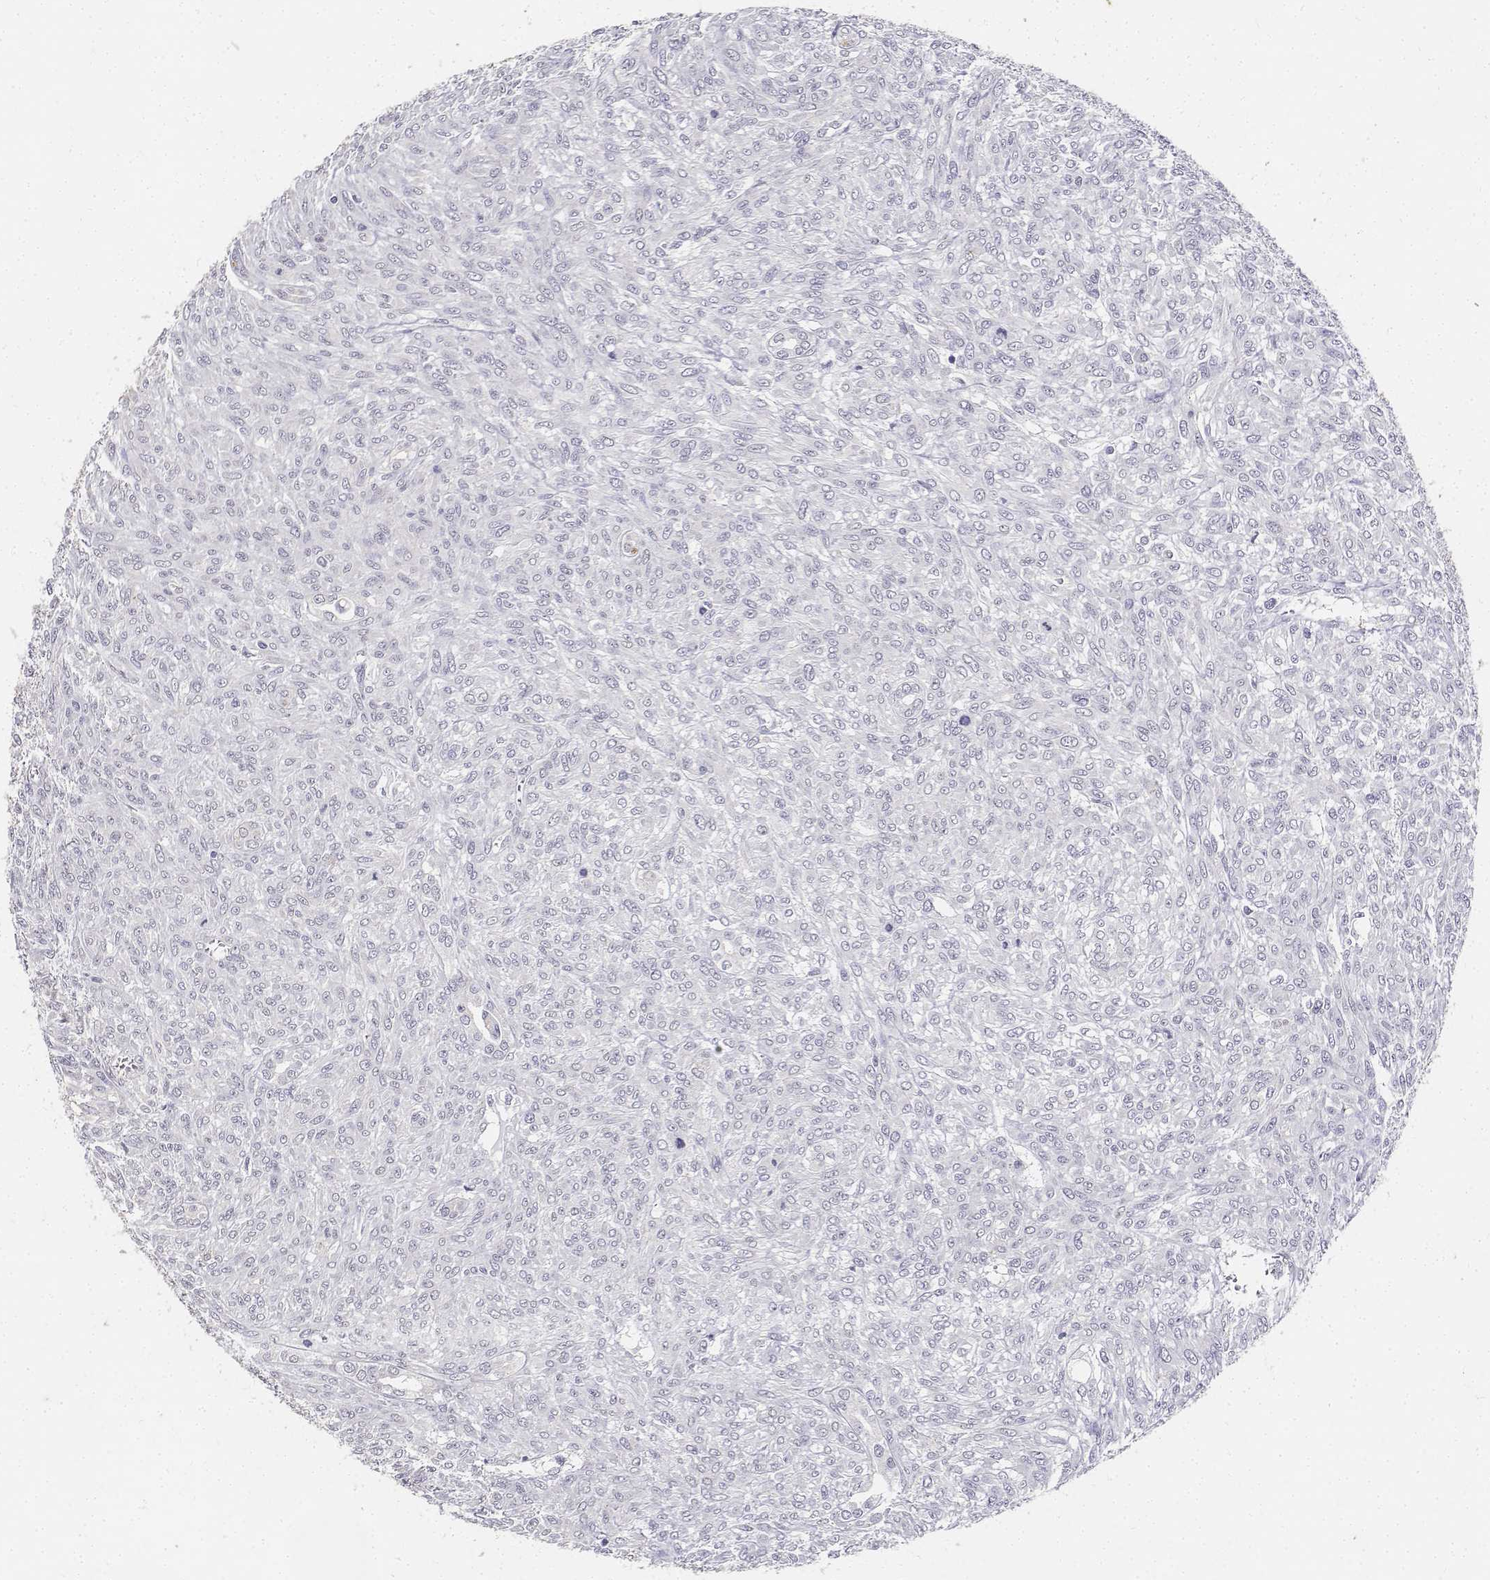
{"staining": {"intensity": "negative", "quantity": "none", "location": "none"}, "tissue": "renal cancer", "cell_type": "Tumor cells", "image_type": "cancer", "snomed": [{"axis": "morphology", "description": "Adenocarcinoma, NOS"}, {"axis": "topography", "description": "Kidney"}], "caption": "Immunohistochemistry histopathology image of human adenocarcinoma (renal) stained for a protein (brown), which displays no staining in tumor cells.", "gene": "PAEP", "patient": {"sex": "male", "age": 58}}